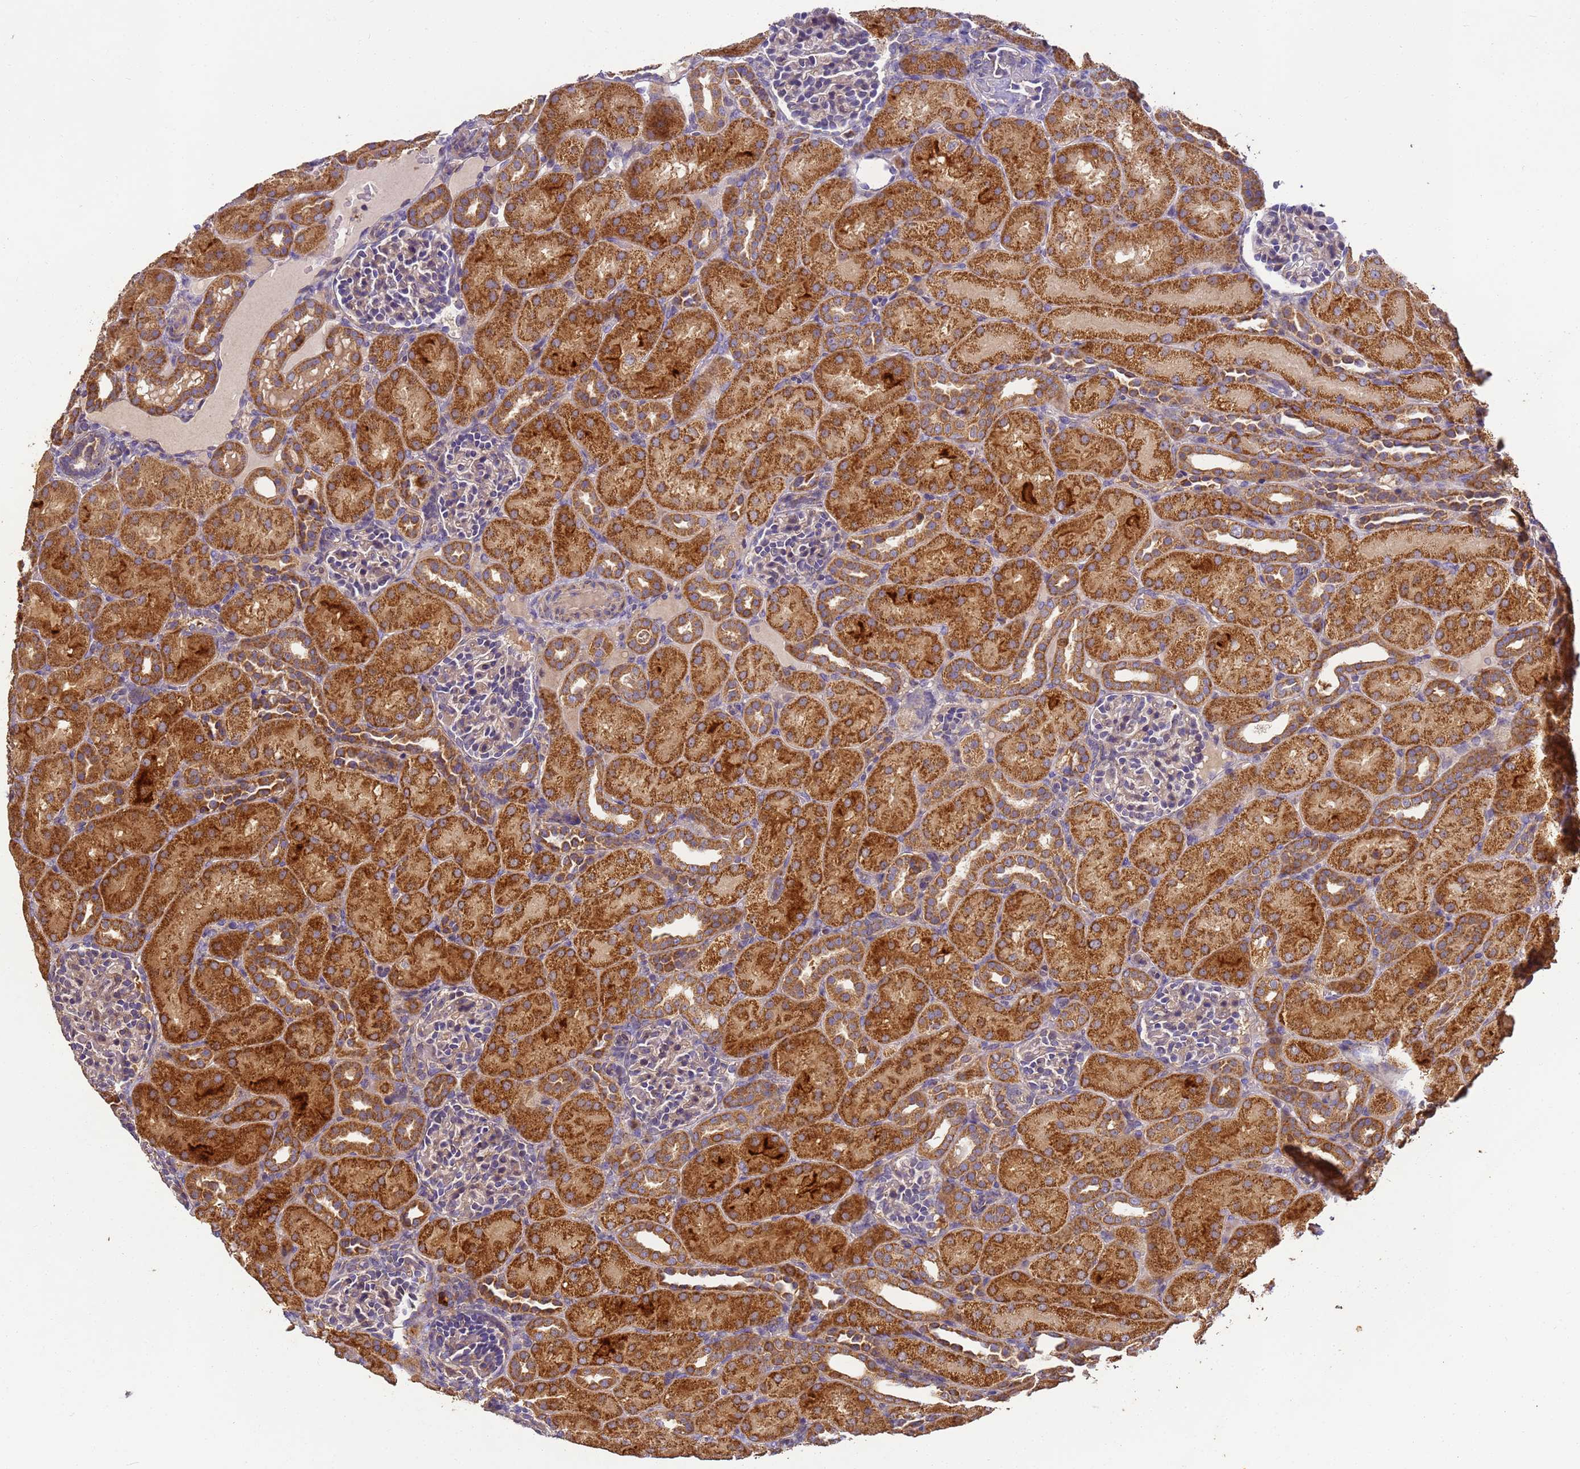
{"staining": {"intensity": "weak", "quantity": "<25%", "location": "cytoplasmic/membranous"}, "tissue": "kidney", "cell_type": "Cells in glomeruli", "image_type": "normal", "snomed": [{"axis": "morphology", "description": "Normal tissue, NOS"}, {"axis": "topography", "description": "Kidney"}], "caption": "Immunohistochemistry image of normal kidney: kidney stained with DAB (3,3'-diaminobenzidine) reveals no significant protein positivity in cells in glomeruli. (Brightfield microscopy of DAB (3,3'-diaminobenzidine) IHC at high magnification).", "gene": "TIGAR", "patient": {"sex": "male", "age": 1}}